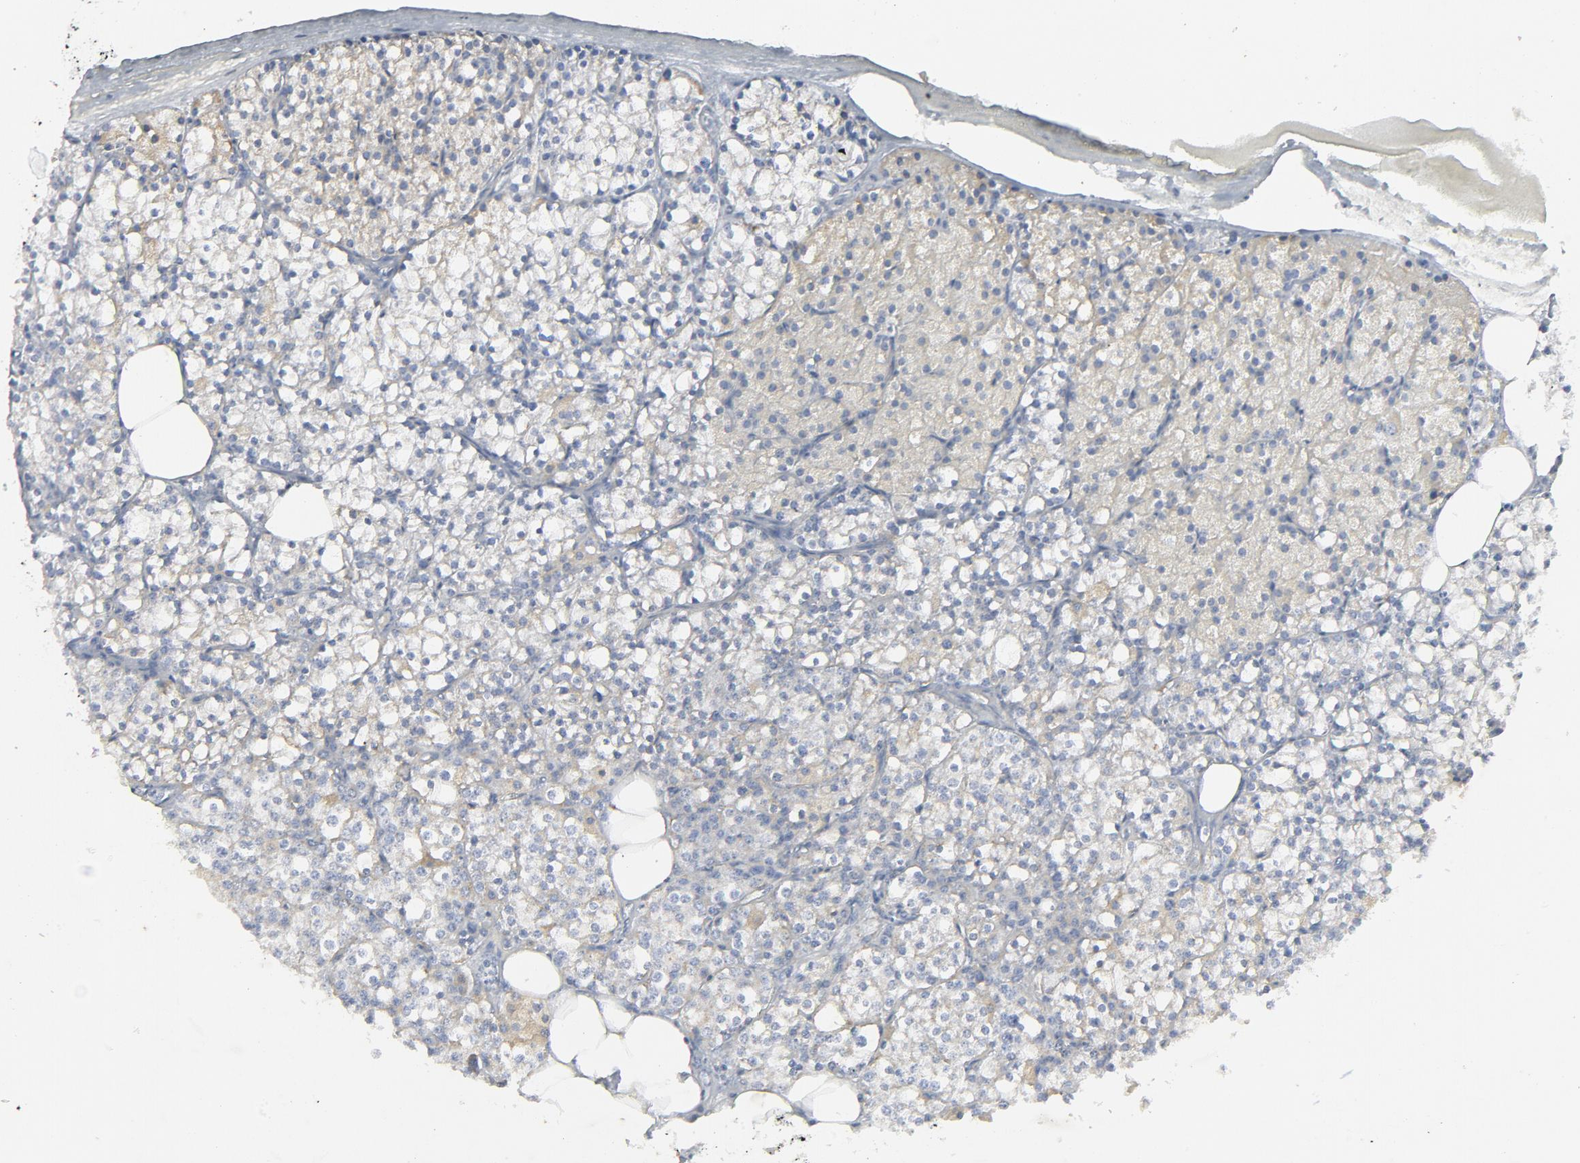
{"staining": {"intensity": "moderate", "quantity": ">75%", "location": "cytoplasmic/membranous"}, "tissue": "parathyroid gland", "cell_type": "Glandular cells", "image_type": "normal", "snomed": [{"axis": "morphology", "description": "Normal tissue, NOS"}, {"axis": "topography", "description": "Parathyroid gland"}], "caption": "Glandular cells show moderate cytoplasmic/membranous positivity in approximately >75% of cells in unremarkable parathyroid gland. (Stains: DAB in brown, nuclei in blue, Microscopy: brightfield microscopy at high magnification).", "gene": "C14orf119", "patient": {"sex": "female", "age": 63}}